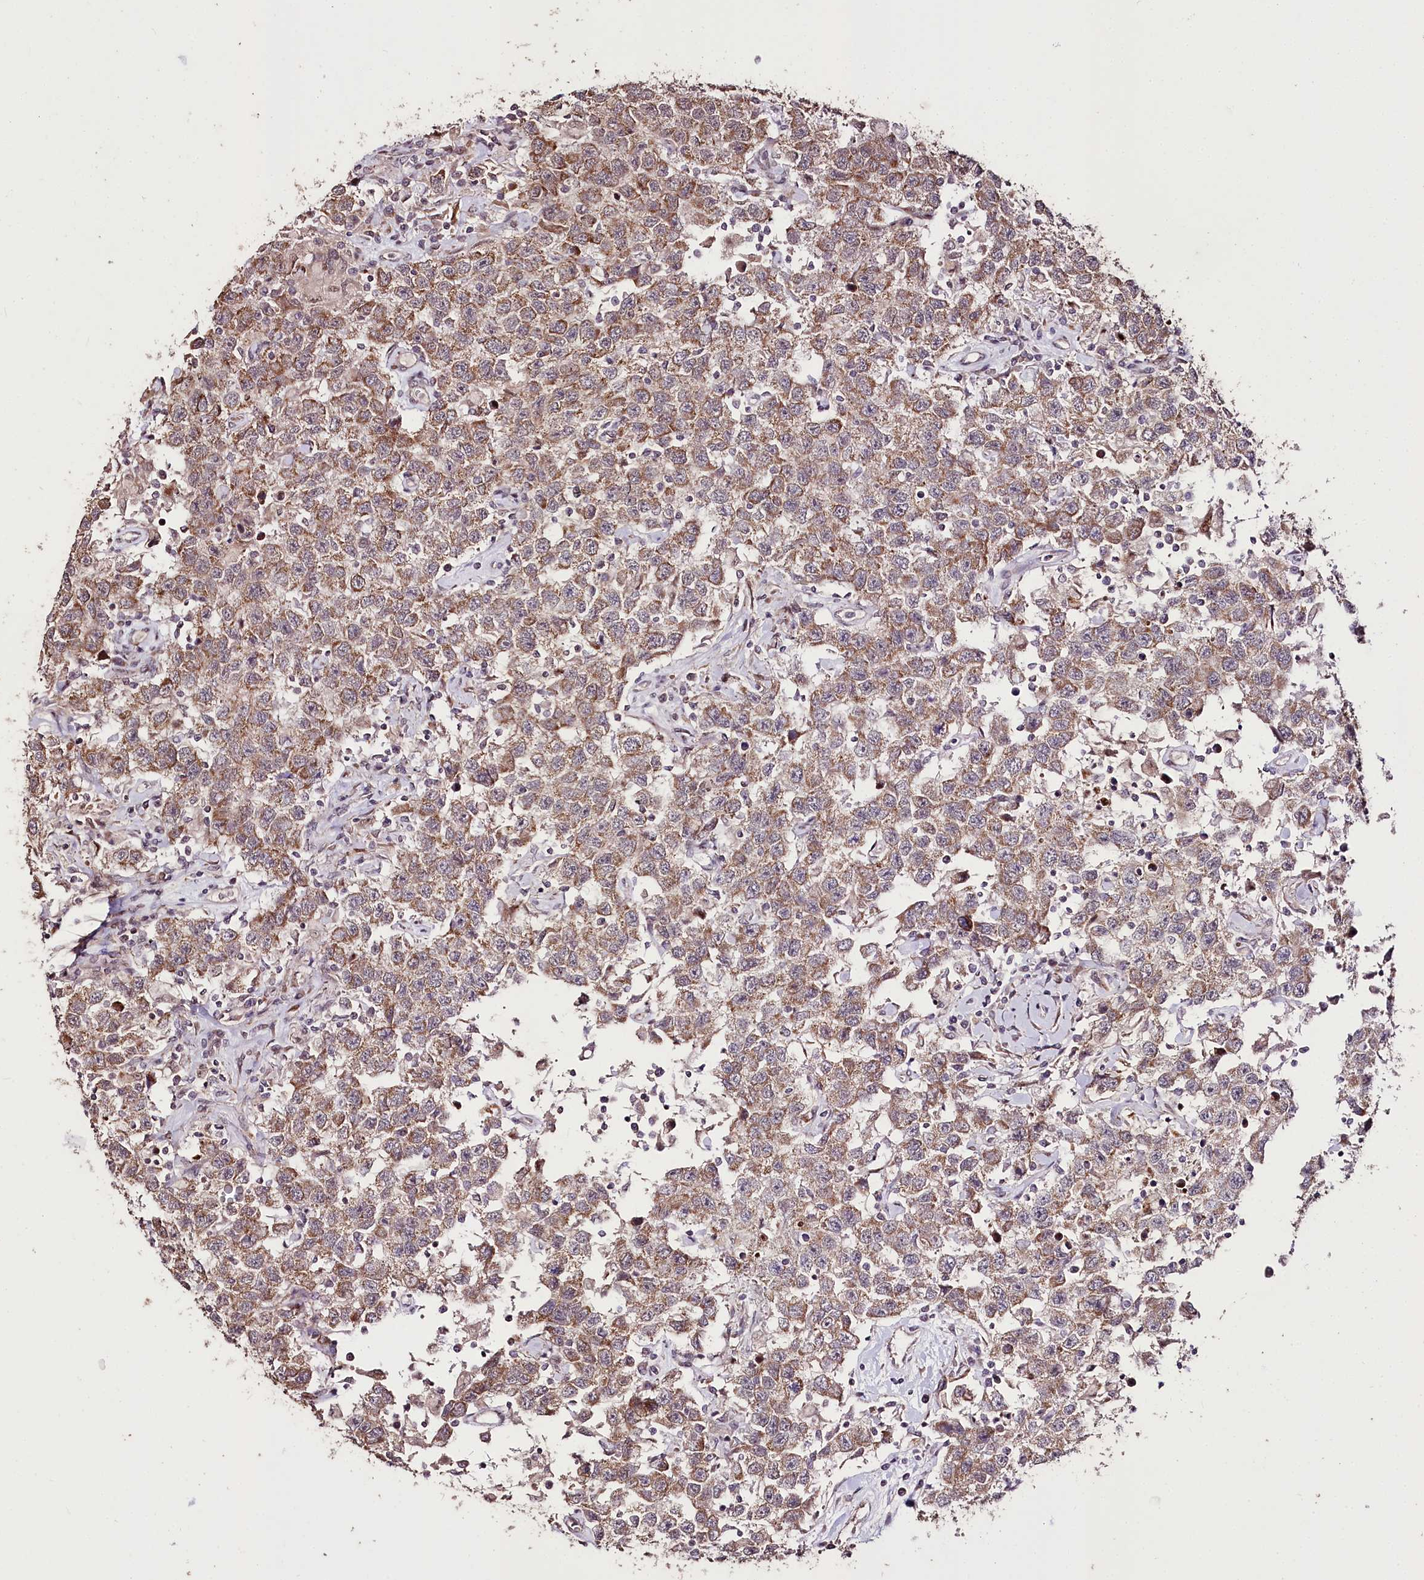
{"staining": {"intensity": "moderate", "quantity": ">75%", "location": "cytoplasmic/membranous"}, "tissue": "testis cancer", "cell_type": "Tumor cells", "image_type": "cancer", "snomed": [{"axis": "morphology", "description": "Seminoma, NOS"}, {"axis": "topography", "description": "Testis"}], "caption": "The image shows immunohistochemical staining of testis cancer (seminoma). There is moderate cytoplasmic/membranous expression is appreciated in about >75% of tumor cells. Immunohistochemistry stains the protein in brown and the nuclei are stained blue.", "gene": "CARD19", "patient": {"sex": "male", "age": 41}}